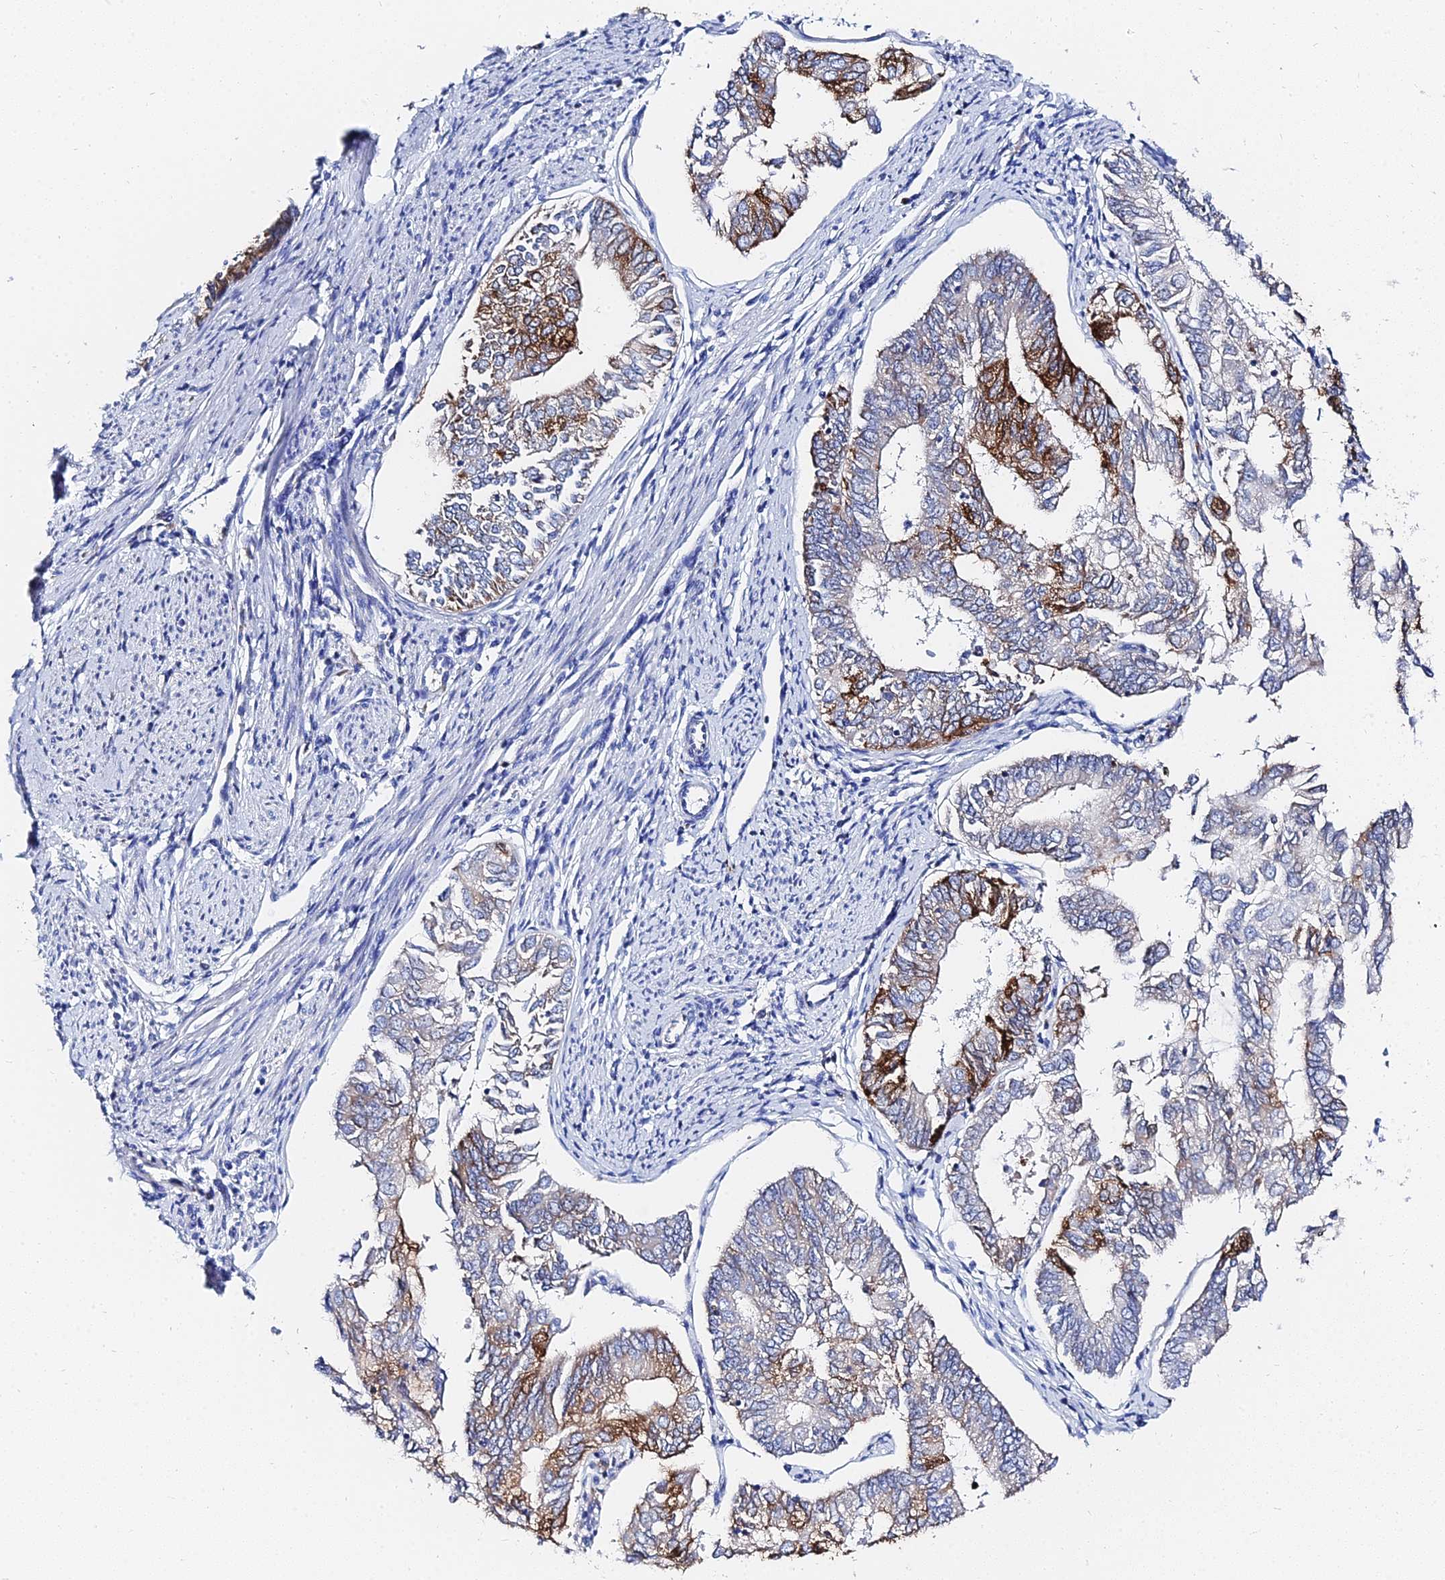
{"staining": {"intensity": "strong", "quantity": "<25%", "location": "cytoplasmic/membranous"}, "tissue": "endometrial cancer", "cell_type": "Tumor cells", "image_type": "cancer", "snomed": [{"axis": "morphology", "description": "Adenocarcinoma, NOS"}, {"axis": "topography", "description": "Endometrium"}], "caption": "Approximately <25% of tumor cells in human adenocarcinoma (endometrial) exhibit strong cytoplasmic/membranous protein expression as visualized by brown immunohistochemical staining.", "gene": "PTTG1", "patient": {"sex": "female", "age": 68}}